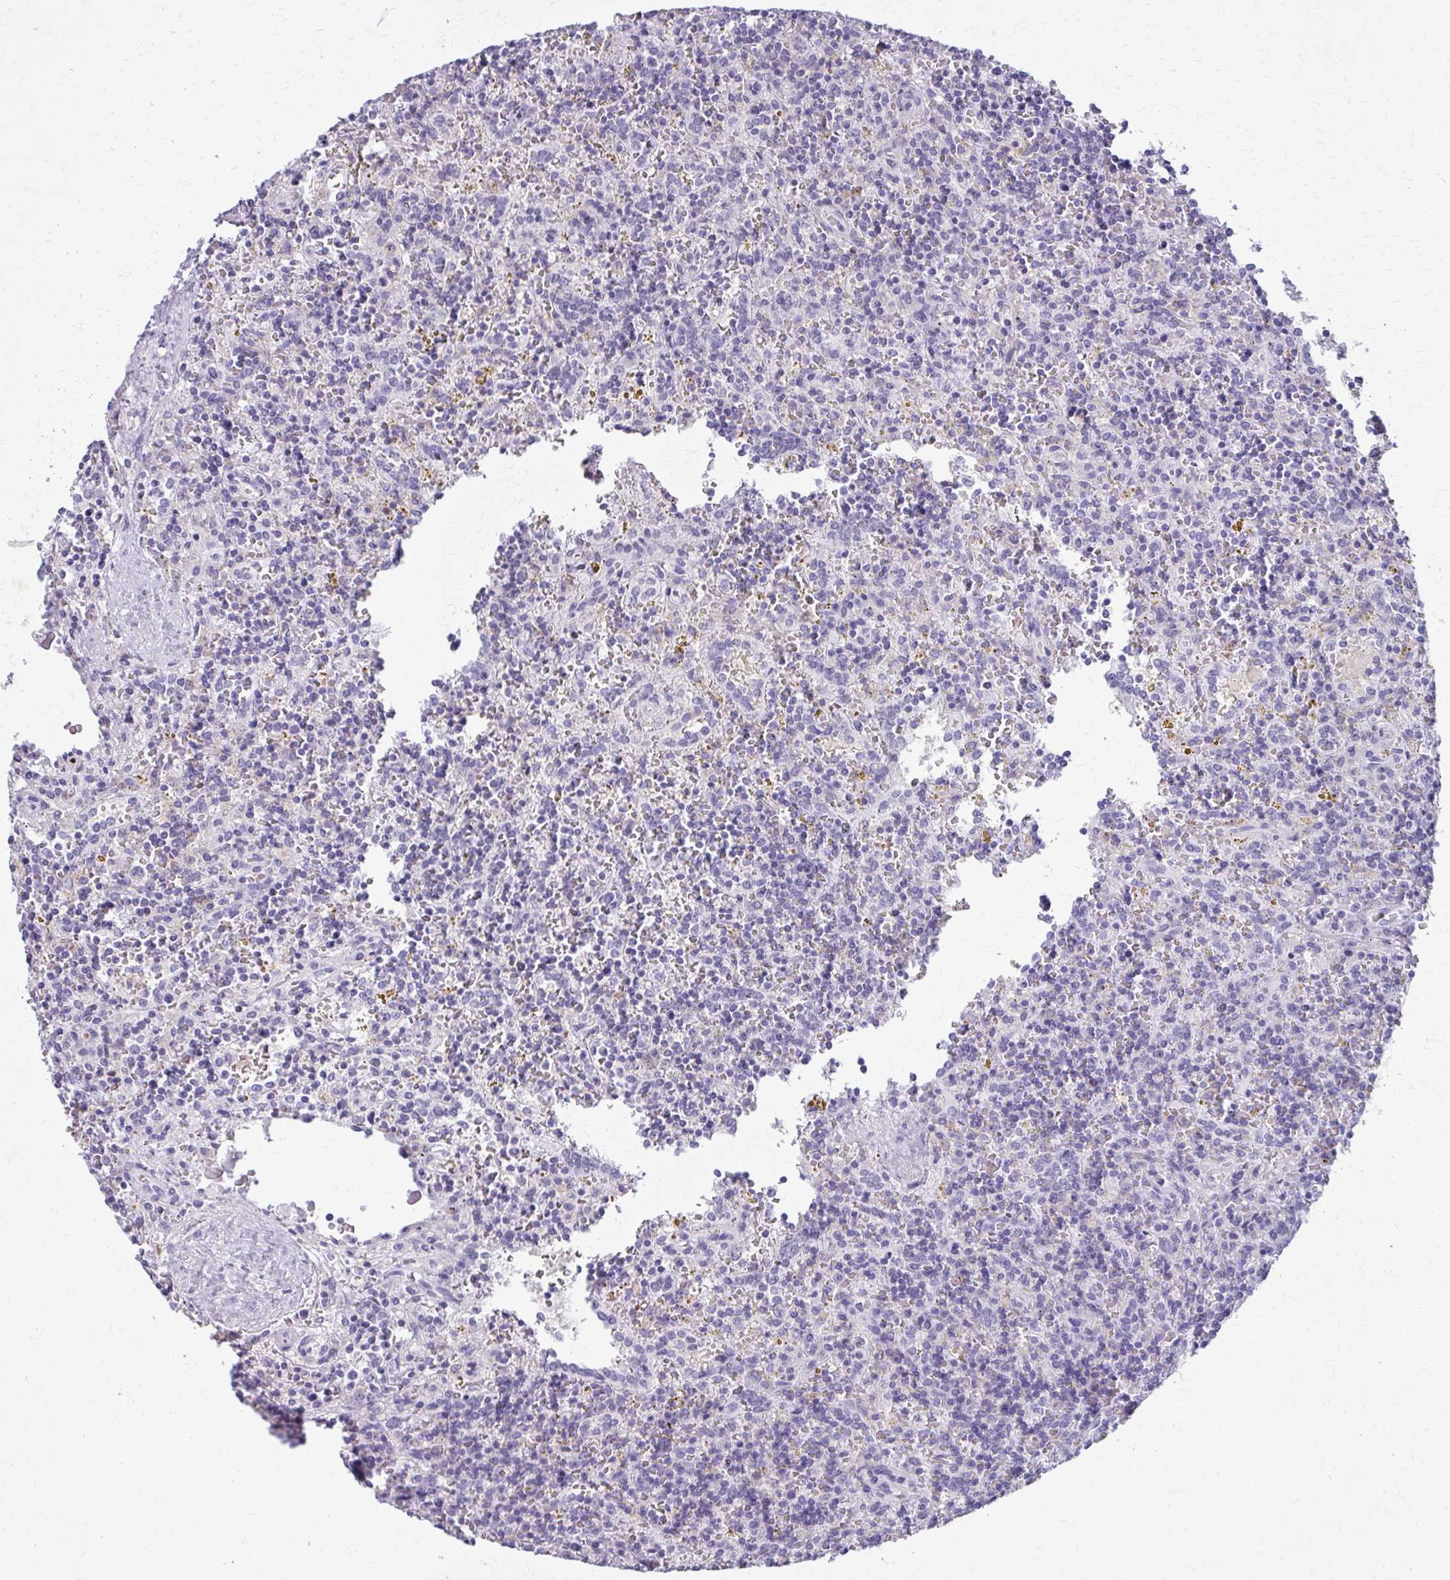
{"staining": {"intensity": "negative", "quantity": "none", "location": "none"}, "tissue": "lymphoma", "cell_type": "Tumor cells", "image_type": "cancer", "snomed": [{"axis": "morphology", "description": "Malignant lymphoma, non-Hodgkin's type, Low grade"}, {"axis": "topography", "description": "Spleen"}], "caption": "The histopathology image displays no significant positivity in tumor cells of lymphoma.", "gene": "CARD9", "patient": {"sex": "male", "age": 67}}